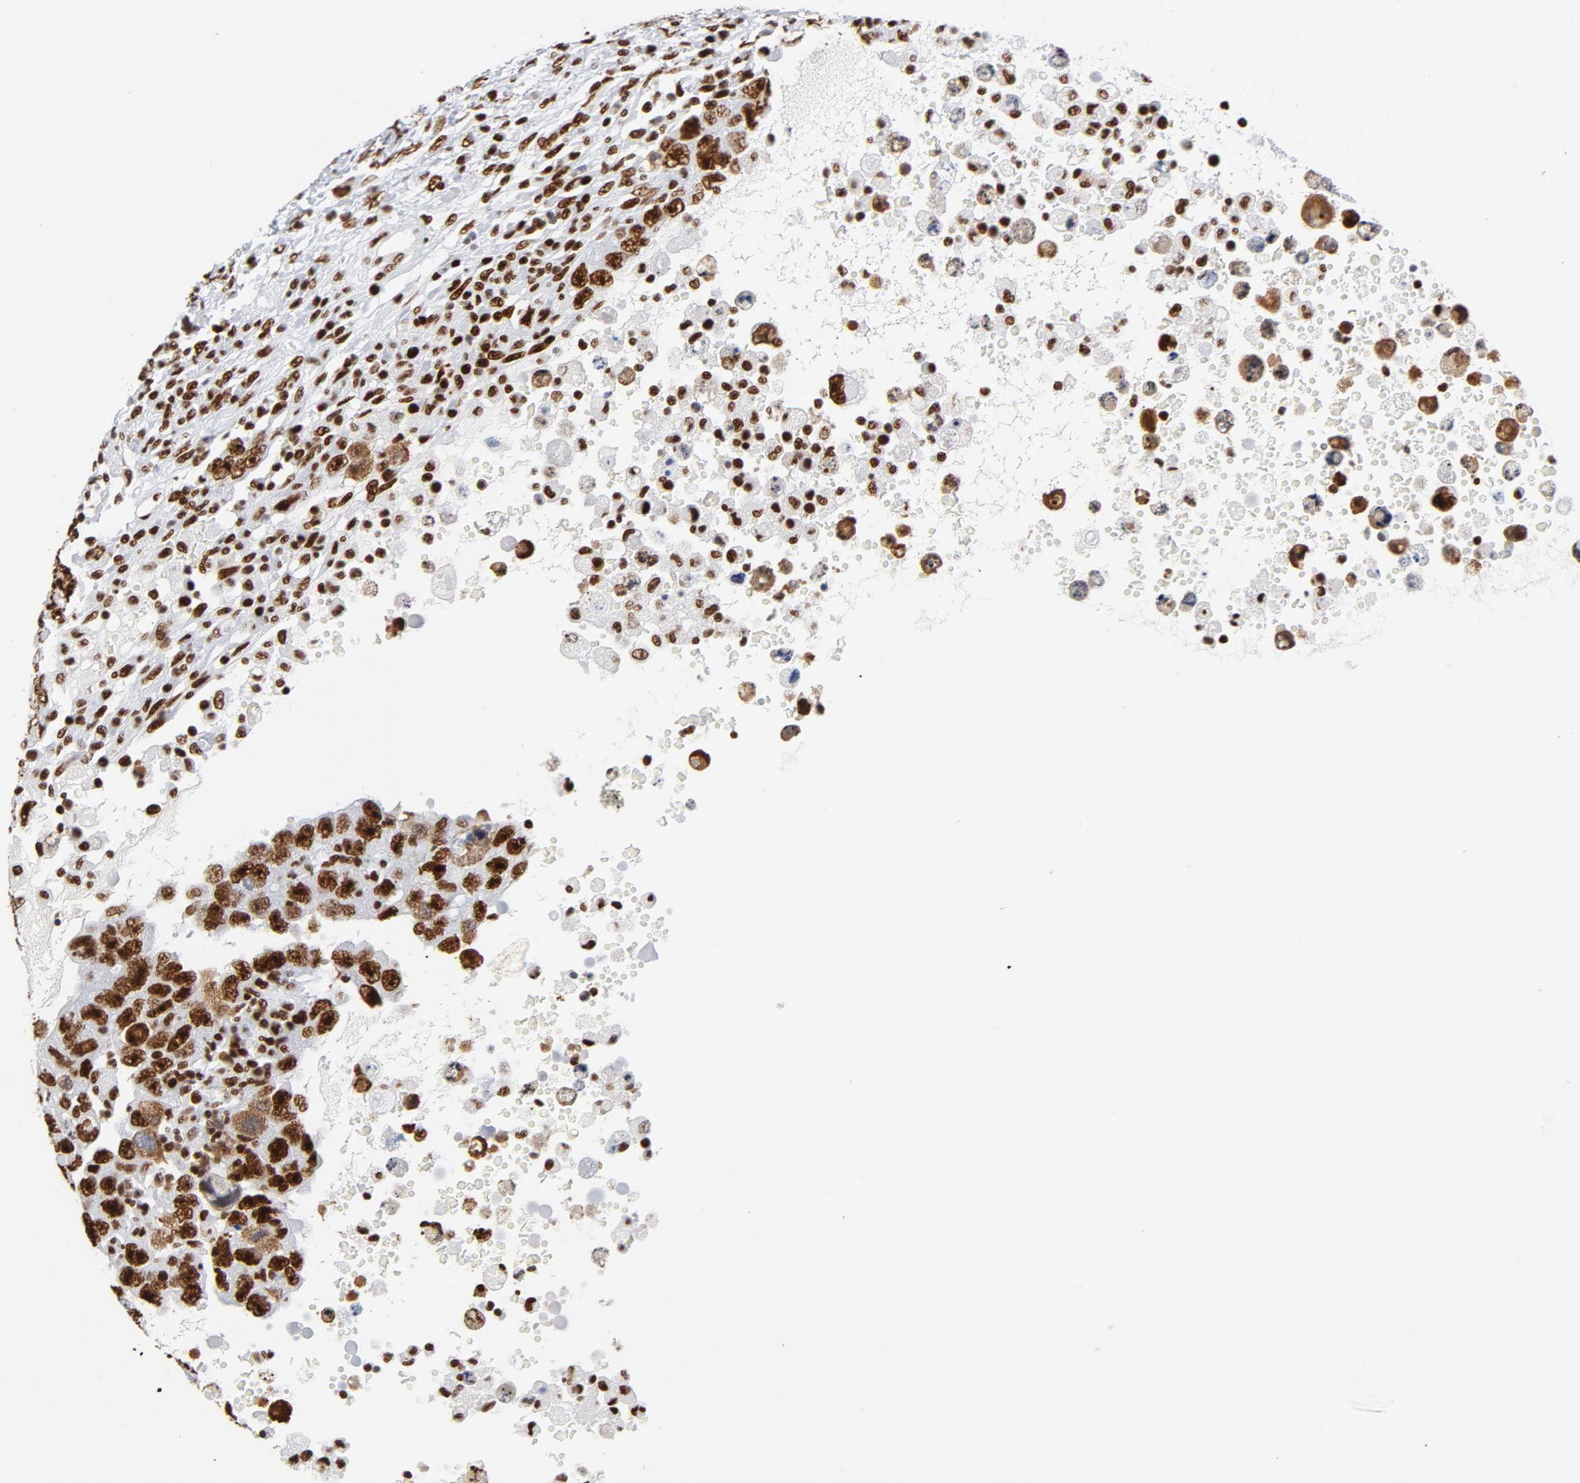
{"staining": {"intensity": "strong", "quantity": ">75%", "location": "nuclear"}, "tissue": "testis cancer", "cell_type": "Tumor cells", "image_type": "cancer", "snomed": [{"axis": "morphology", "description": "Carcinoma, Embryonal, NOS"}, {"axis": "topography", "description": "Testis"}], "caption": "Testis embryonal carcinoma stained with a brown dye reveals strong nuclear positive expression in approximately >75% of tumor cells.", "gene": "XRCC5", "patient": {"sex": "male", "age": 26}}